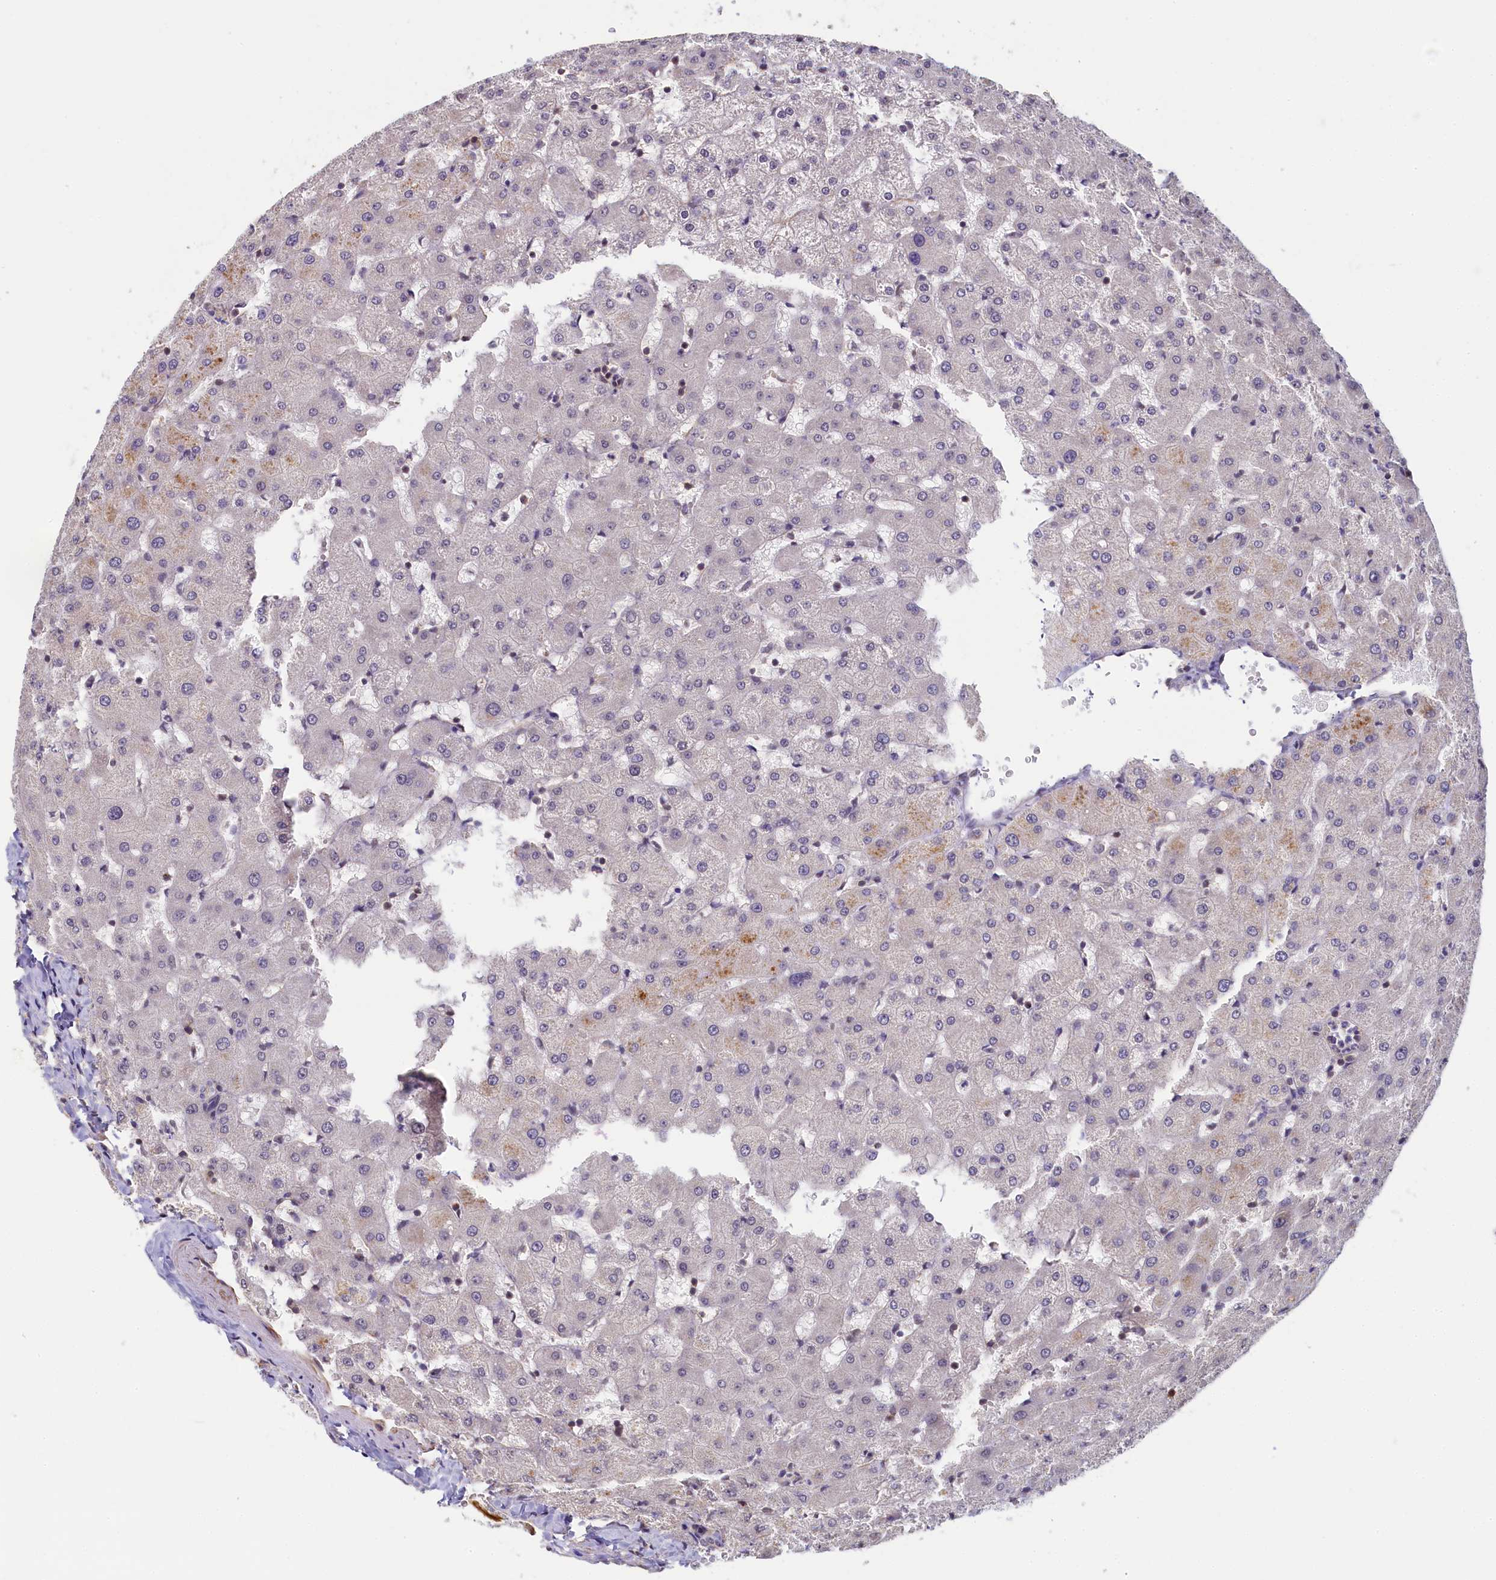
{"staining": {"intensity": "negative", "quantity": "none", "location": "none"}, "tissue": "liver", "cell_type": "Cholangiocytes", "image_type": "normal", "snomed": [{"axis": "morphology", "description": "Normal tissue, NOS"}, {"axis": "topography", "description": "Liver"}], "caption": "This is an immunohistochemistry image of unremarkable liver. There is no staining in cholangiocytes.", "gene": "INTS14", "patient": {"sex": "female", "age": 63}}